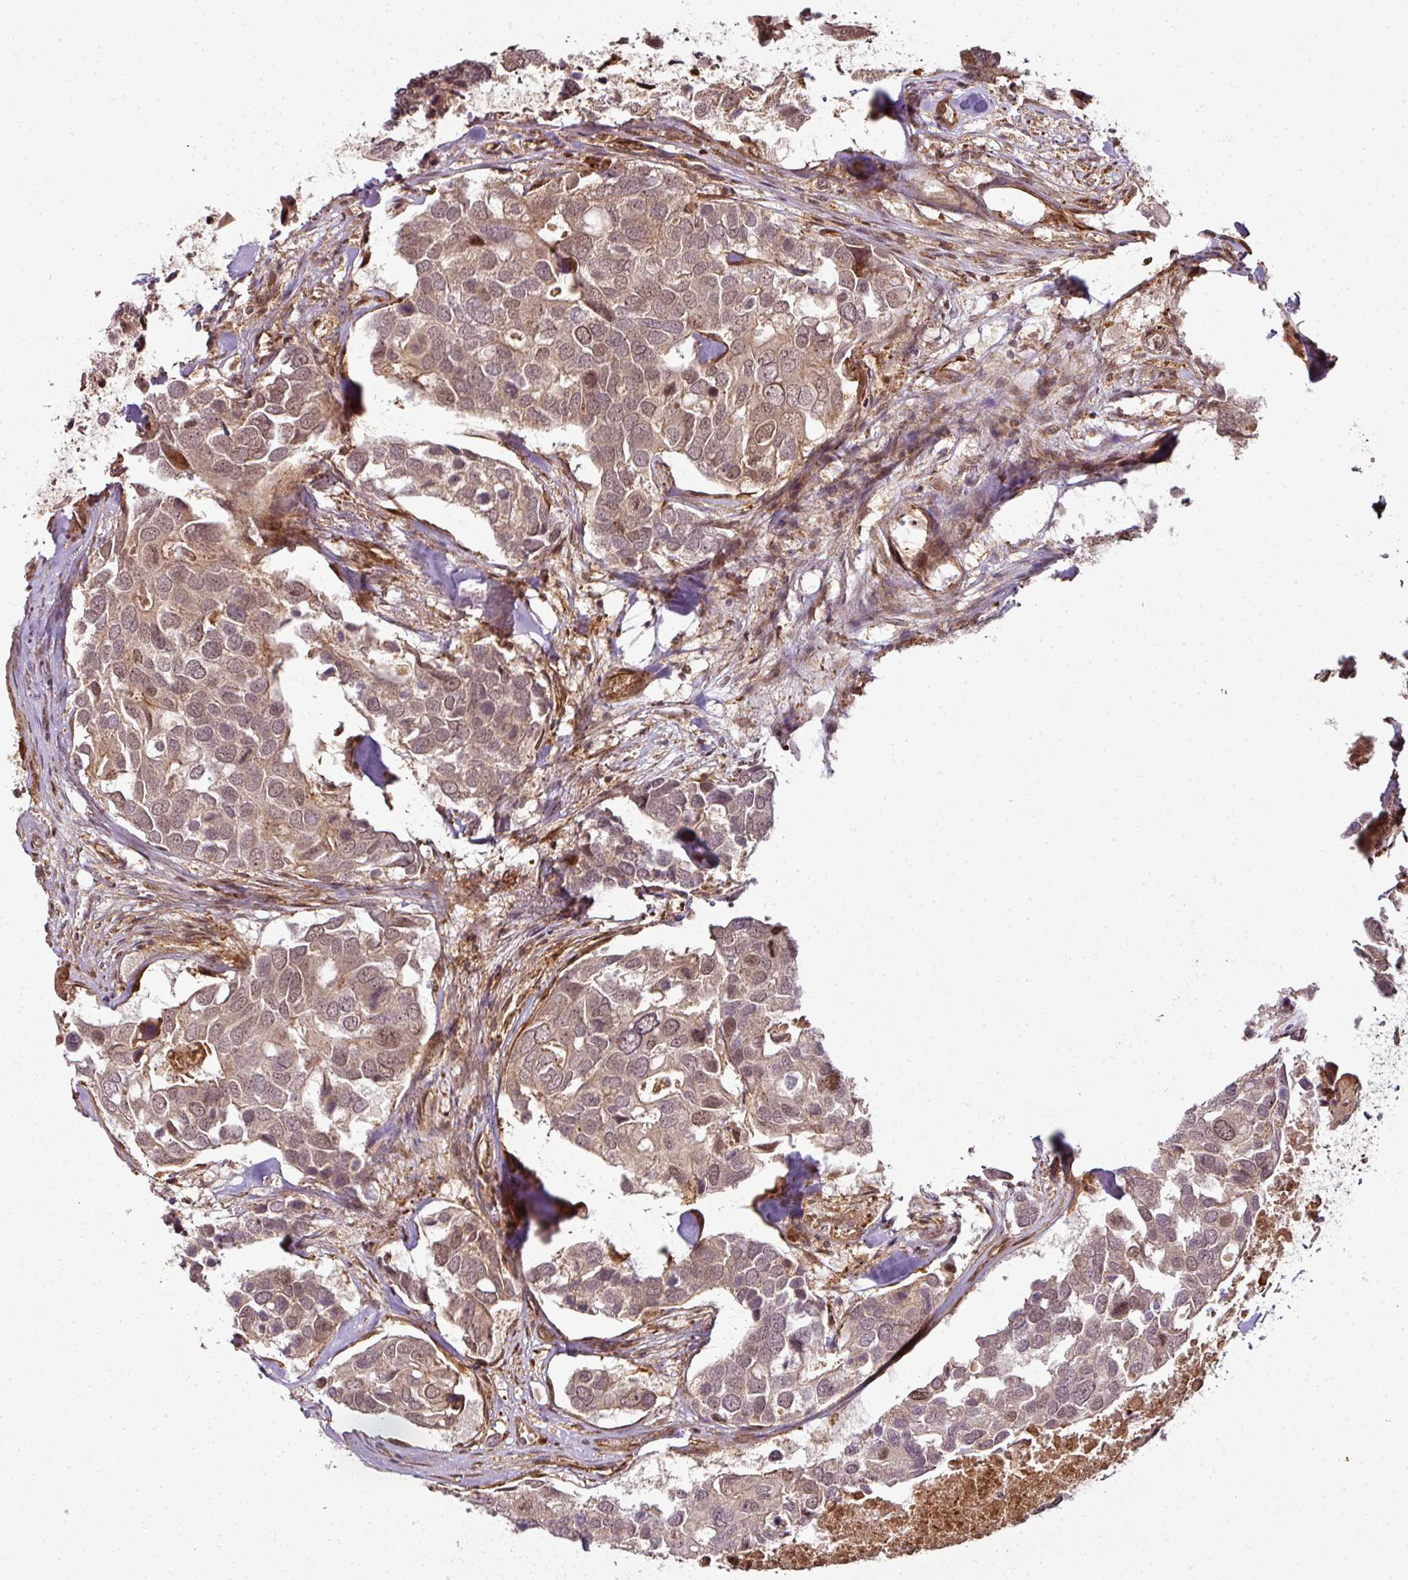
{"staining": {"intensity": "weak", "quantity": ">75%", "location": "cytoplasmic/membranous,nuclear"}, "tissue": "breast cancer", "cell_type": "Tumor cells", "image_type": "cancer", "snomed": [{"axis": "morphology", "description": "Duct carcinoma"}, {"axis": "topography", "description": "Breast"}], "caption": "About >75% of tumor cells in human infiltrating ductal carcinoma (breast) exhibit weak cytoplasmic/membranous and nuclear protein expression as visualized by brown immunohistochemical staining.", "gene": "ATAT1", "patient": {"sex": "female", "age": 83}}